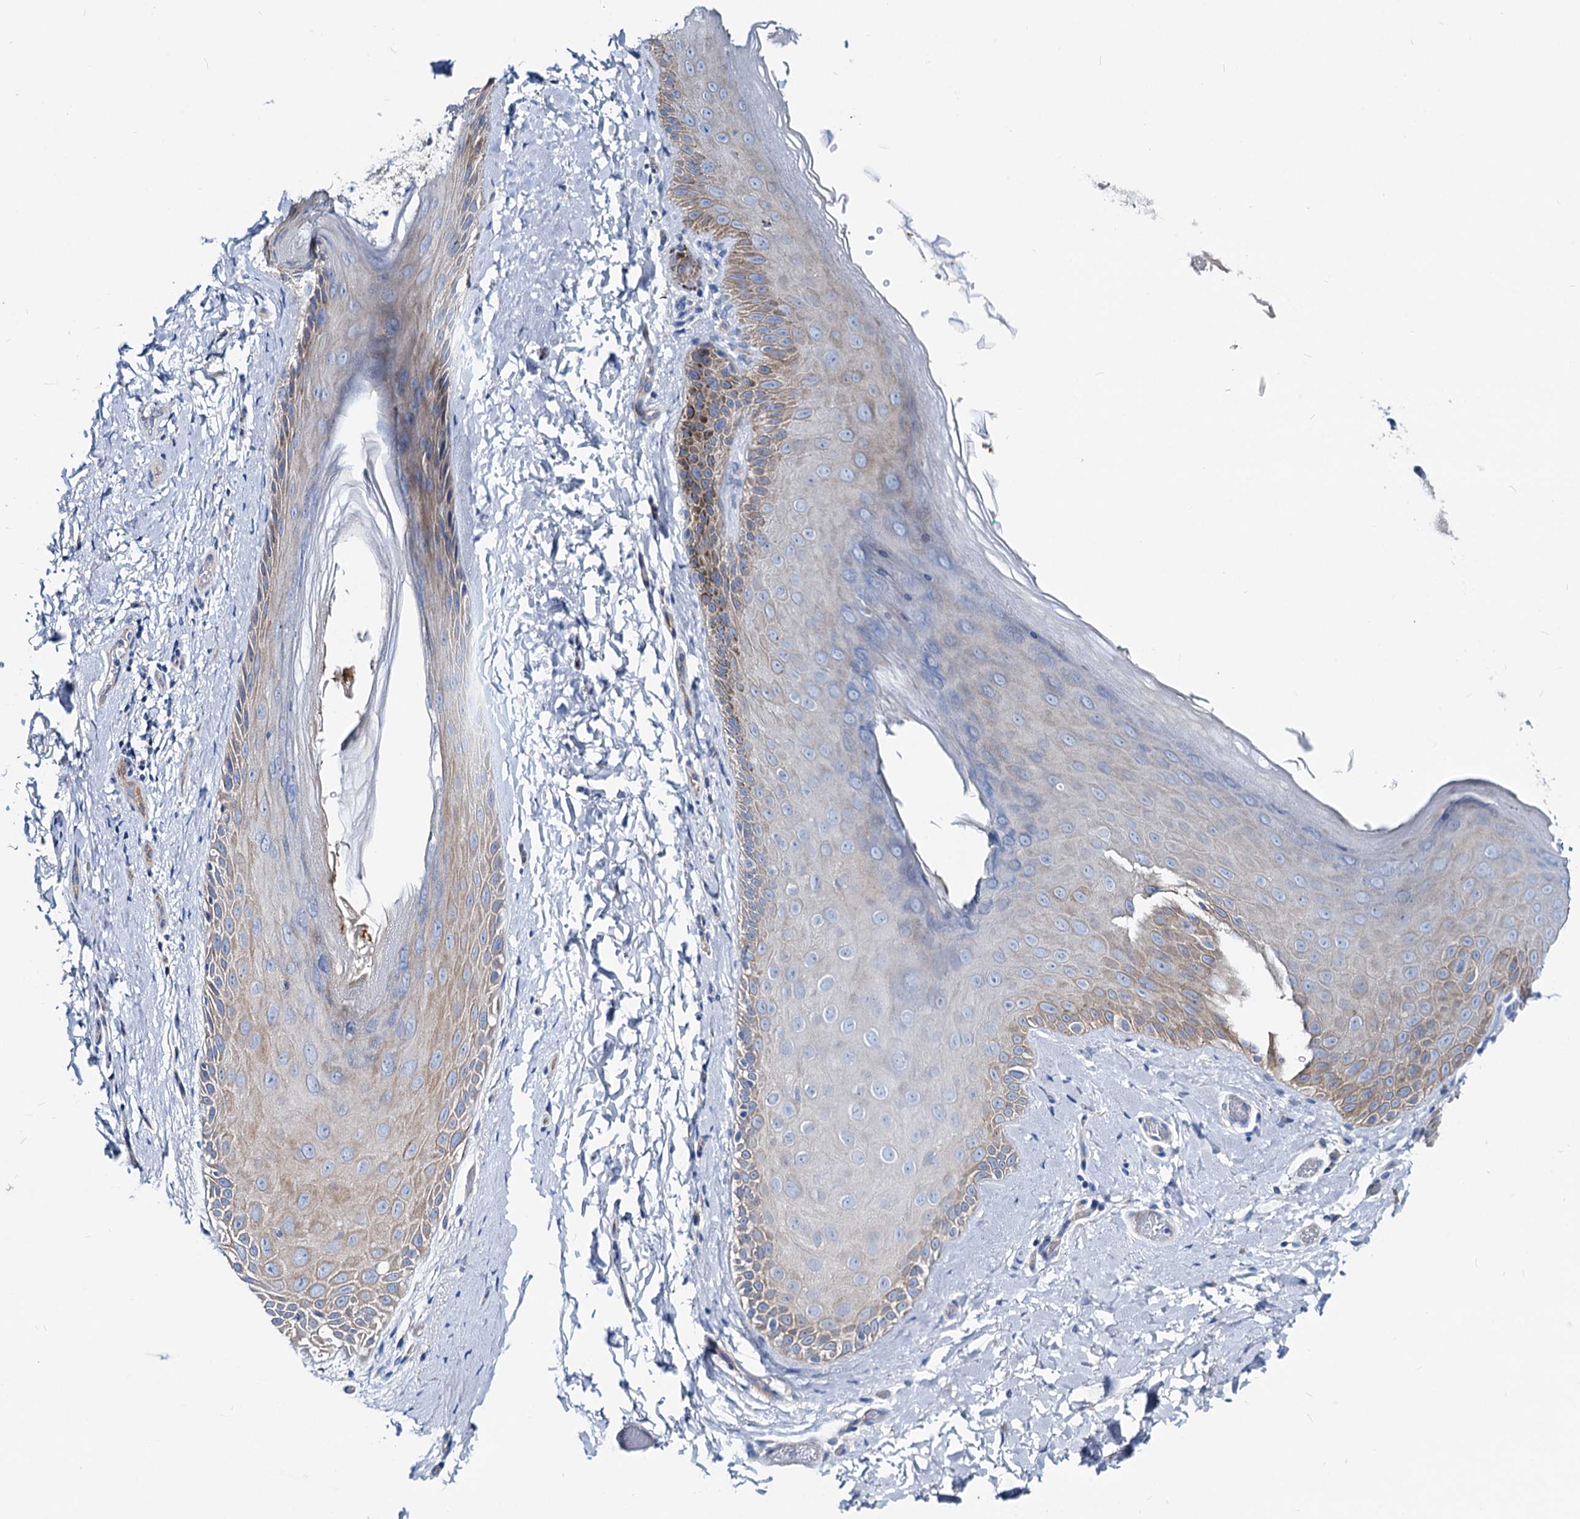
{"staining": {"intensity": "weak", "quantity": "<25%", "location": "cytoplasmic/membranous"}, "tissue": "skin", "cell_type": "Epidermal cells", "image_type": "normal", "snomed": [{"axis": "morphology", "description": "Normal tissue, NOS"}, {"axis": "topography", "description": "Anal"}], "caption": "An immunohistochemistry (IHC) histopathology image of unremarkable skin is shown. There is no staining in epidermal cells of skin. (Stains: DAB IHC with hematoxylin counter stain, Microscopy: brightfield microscopy at high magnification).", "gene": "DYDC2", "patient": {"sex": "male", "age": 44}}